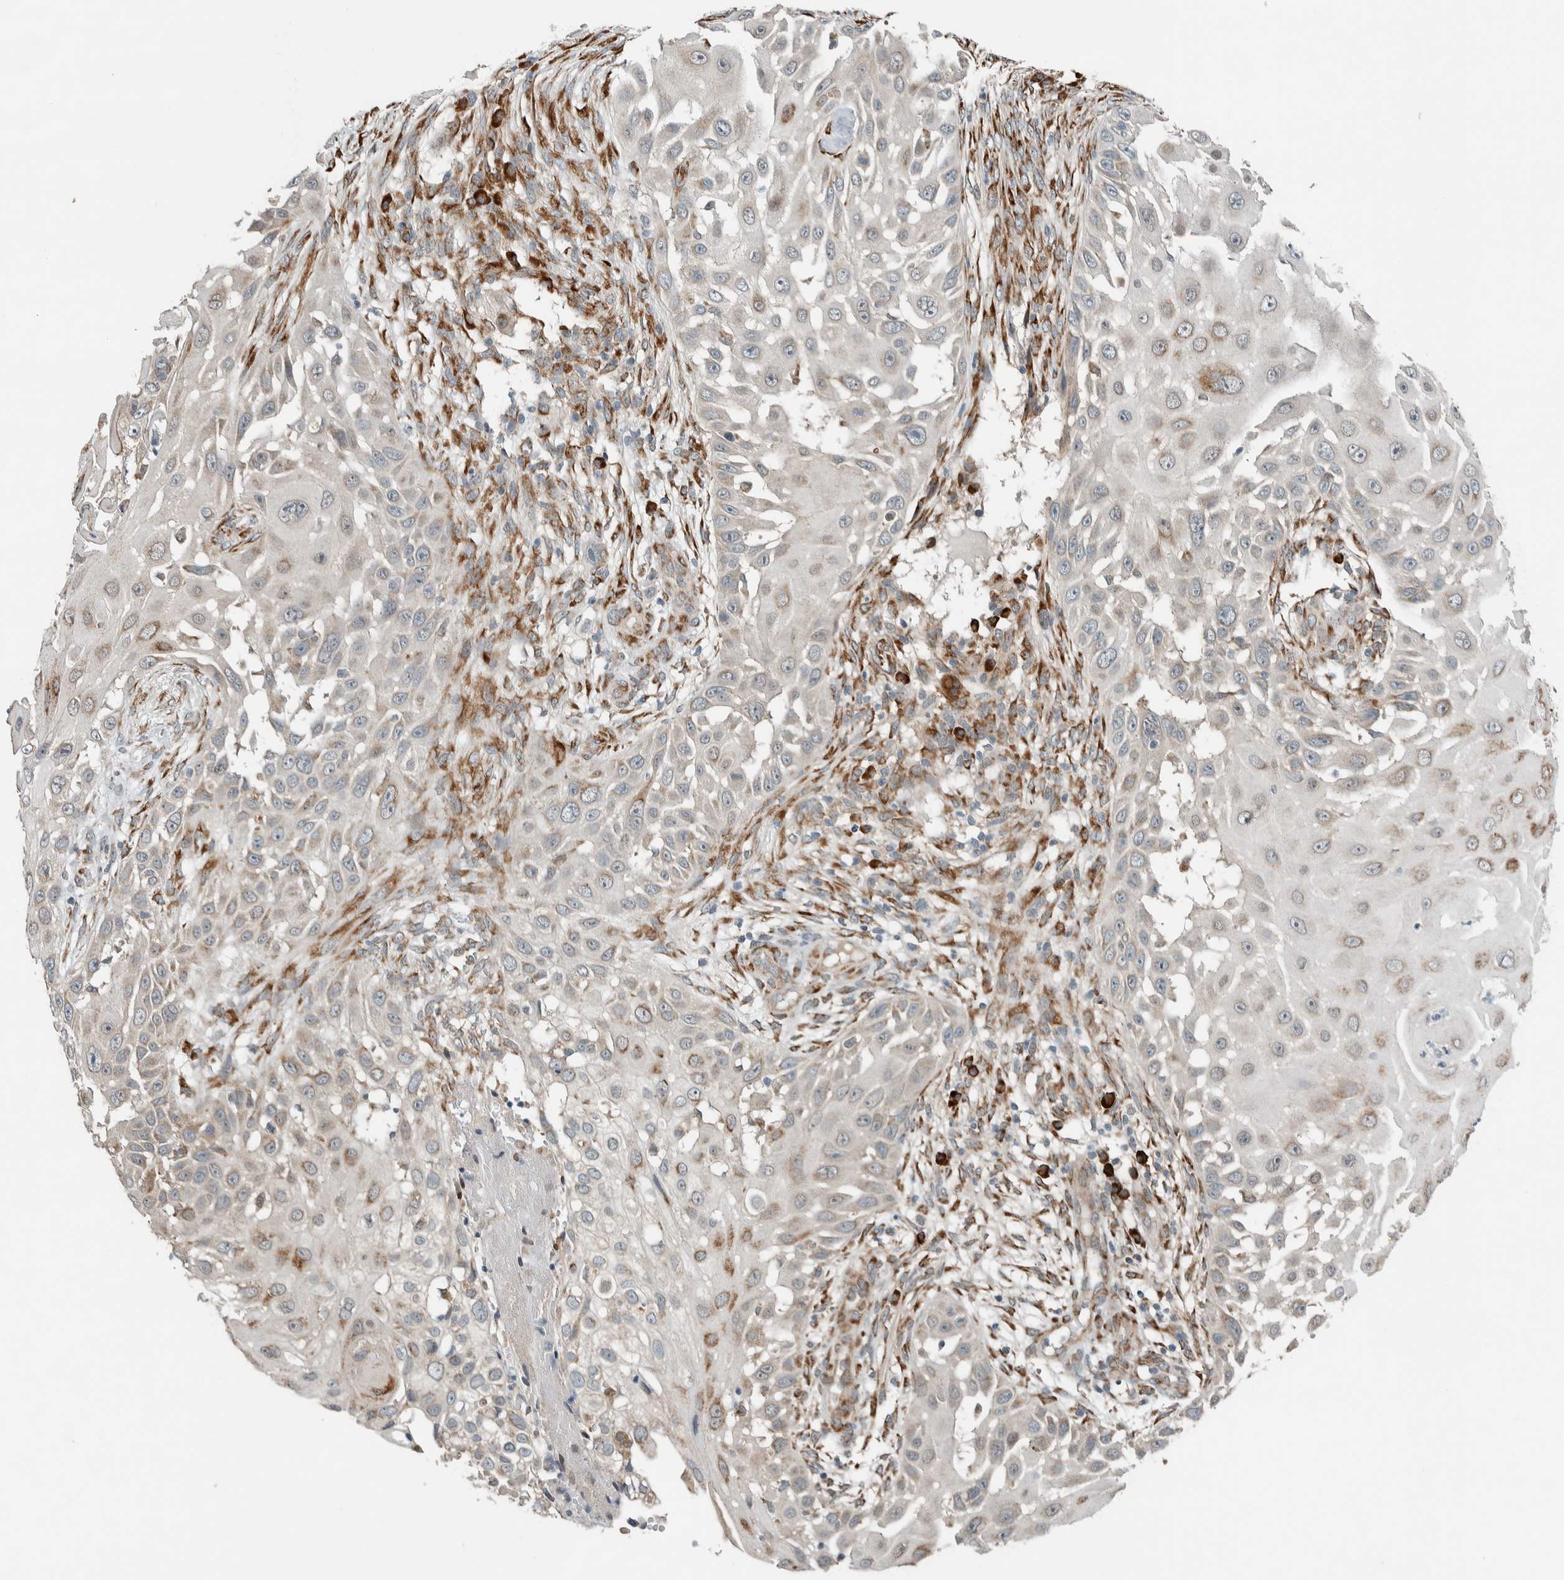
{"staining": {"intensity": "weak", "quantity": "25%-75%", "location": "cytoplasmic/membranous"}, "tissue": "skin cancer", "cell_type": "Tumor cells", "image_type": "cancer", "snomed": [{"axis": "morphology", "description": "Squamous cell carcinoma, NOS"}, {"axis": "topography", "description": "Skin"}], "caption": "A histopathology image of skin cancer (squamous cell carcinoma) stained for a protein displays weak cytoplasmic/membranous brown staining in tumor cells. (Stains: DAB in brown, nuclei in blue, Microscopy: brightfield microscopy at high magnification).", "gene": "CTBP2", "patient": {"sex": "female", "age": 44}}